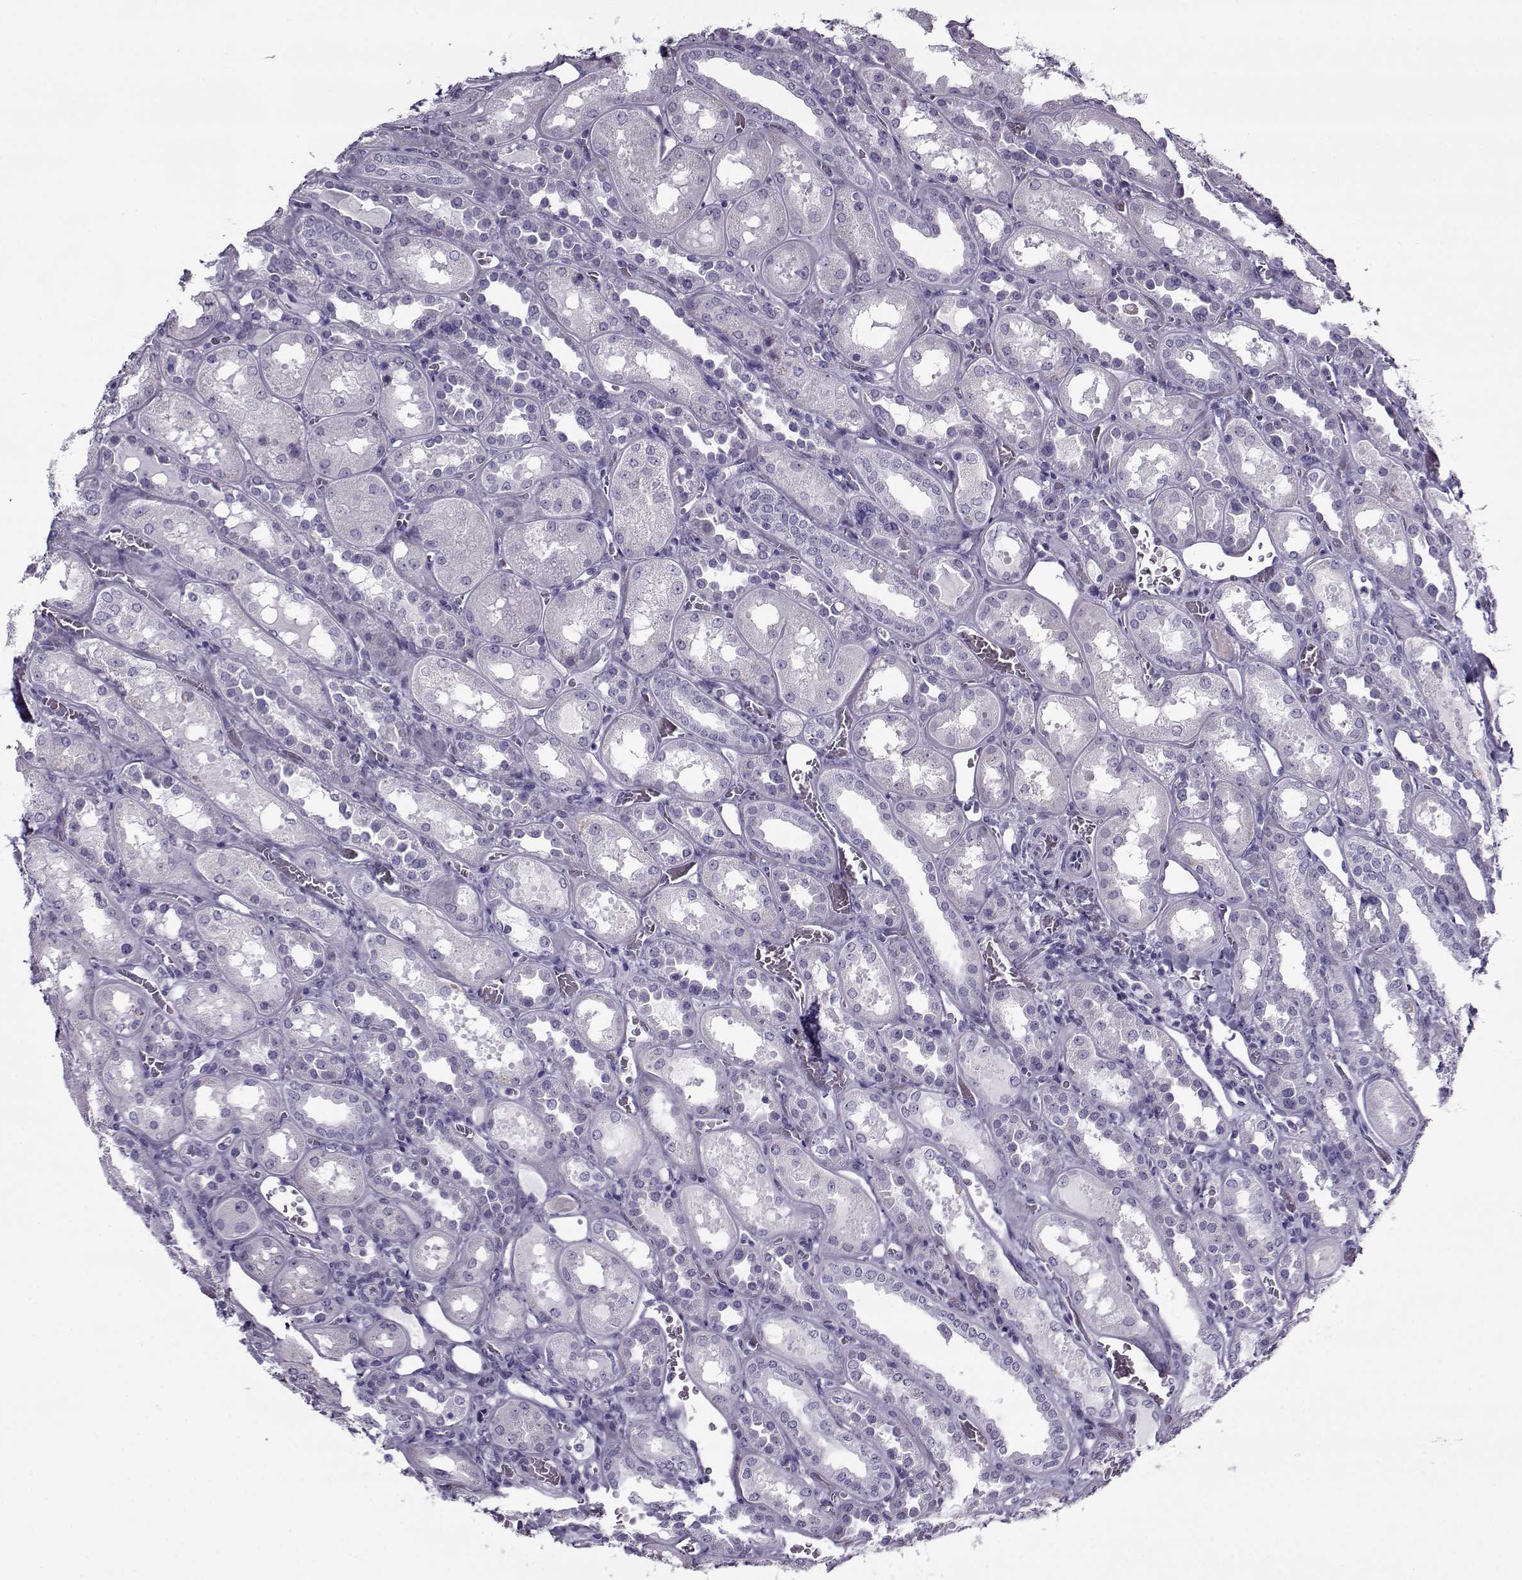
{"staining": {"intensity": "negative", "quantity": "none", "location": "none"}, "tissue": "kidney", "cell_type": "Cells in glomeruli", "image_type": "normal", "snomed": [{"axis": "morphology", "description": "Normal tissue, NOS"}, {"axis": "topography", "description": "Kidney"}], "caption": "Immunohistochemistry (IHC) micrograph of normal kidney: kidney stained with DAB exhibits no significant protein staining in cells in glomeruli.", "gene": "GAGE10", "patient": {"sex": "male", "age": 73}}